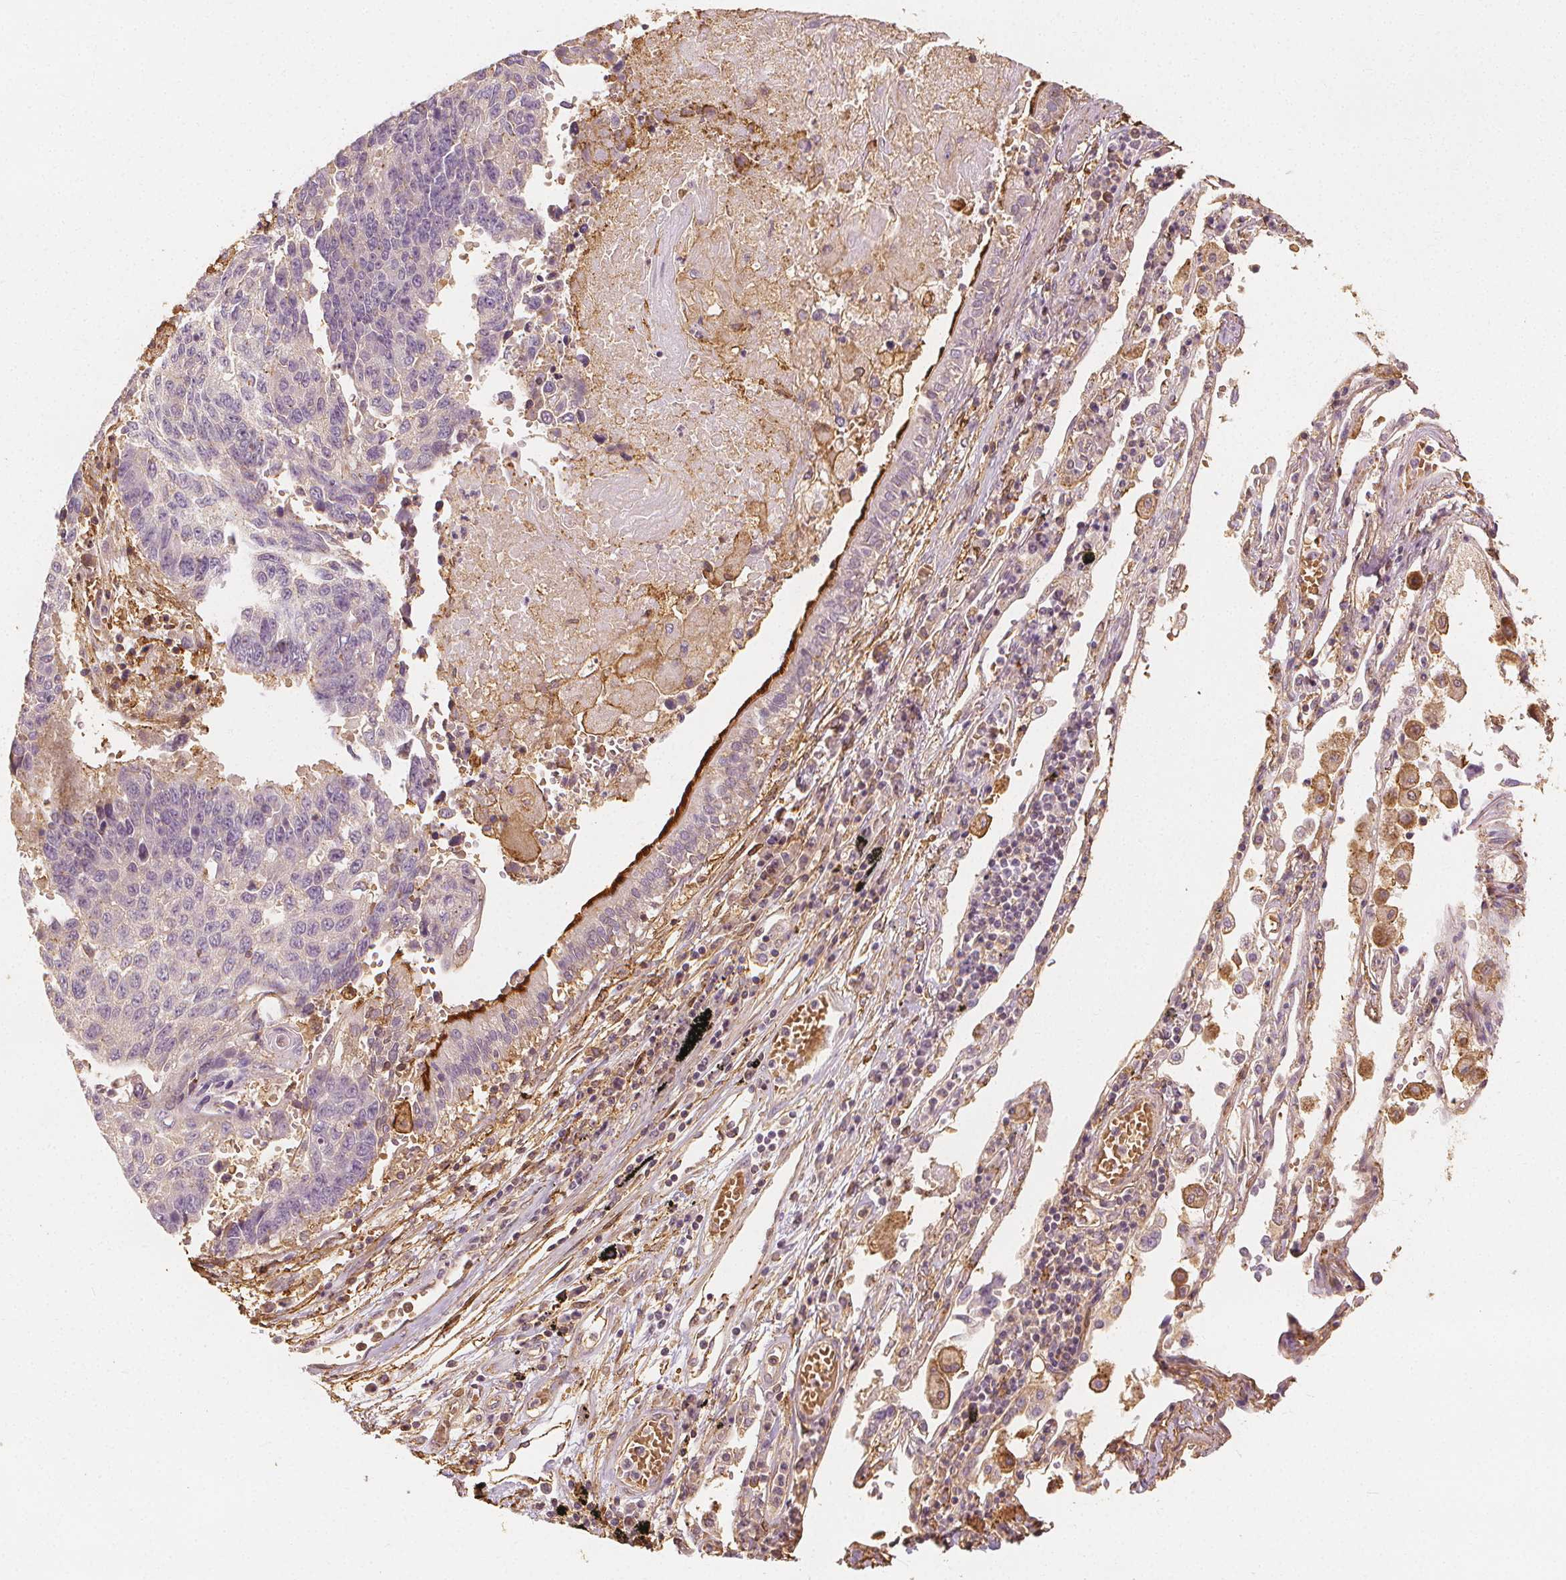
{"staining": {"intensity": "negative", "quantity": "none", "location": "none"}, "tissue": "lung cancer", "cell_type": "Tumor cells", "image_type": "cancer", "snomed": [{"axis": "morphology", "description": "Squamous cell carcinoma, NOS"}, {"axis": "topography", "description": "Lung"}], "caption": "Immunohistochemical staining of lung squamous cell carcinoma displays no significant staining in tumor cells. The staining was performed using DAB to visualize the protein expression in brown, while the nuclei were stained in blue with hematoxylin (Magnification: 20x).", "gene": "ARHGAP26", "patient": {"sex": "male", "age": 73}}